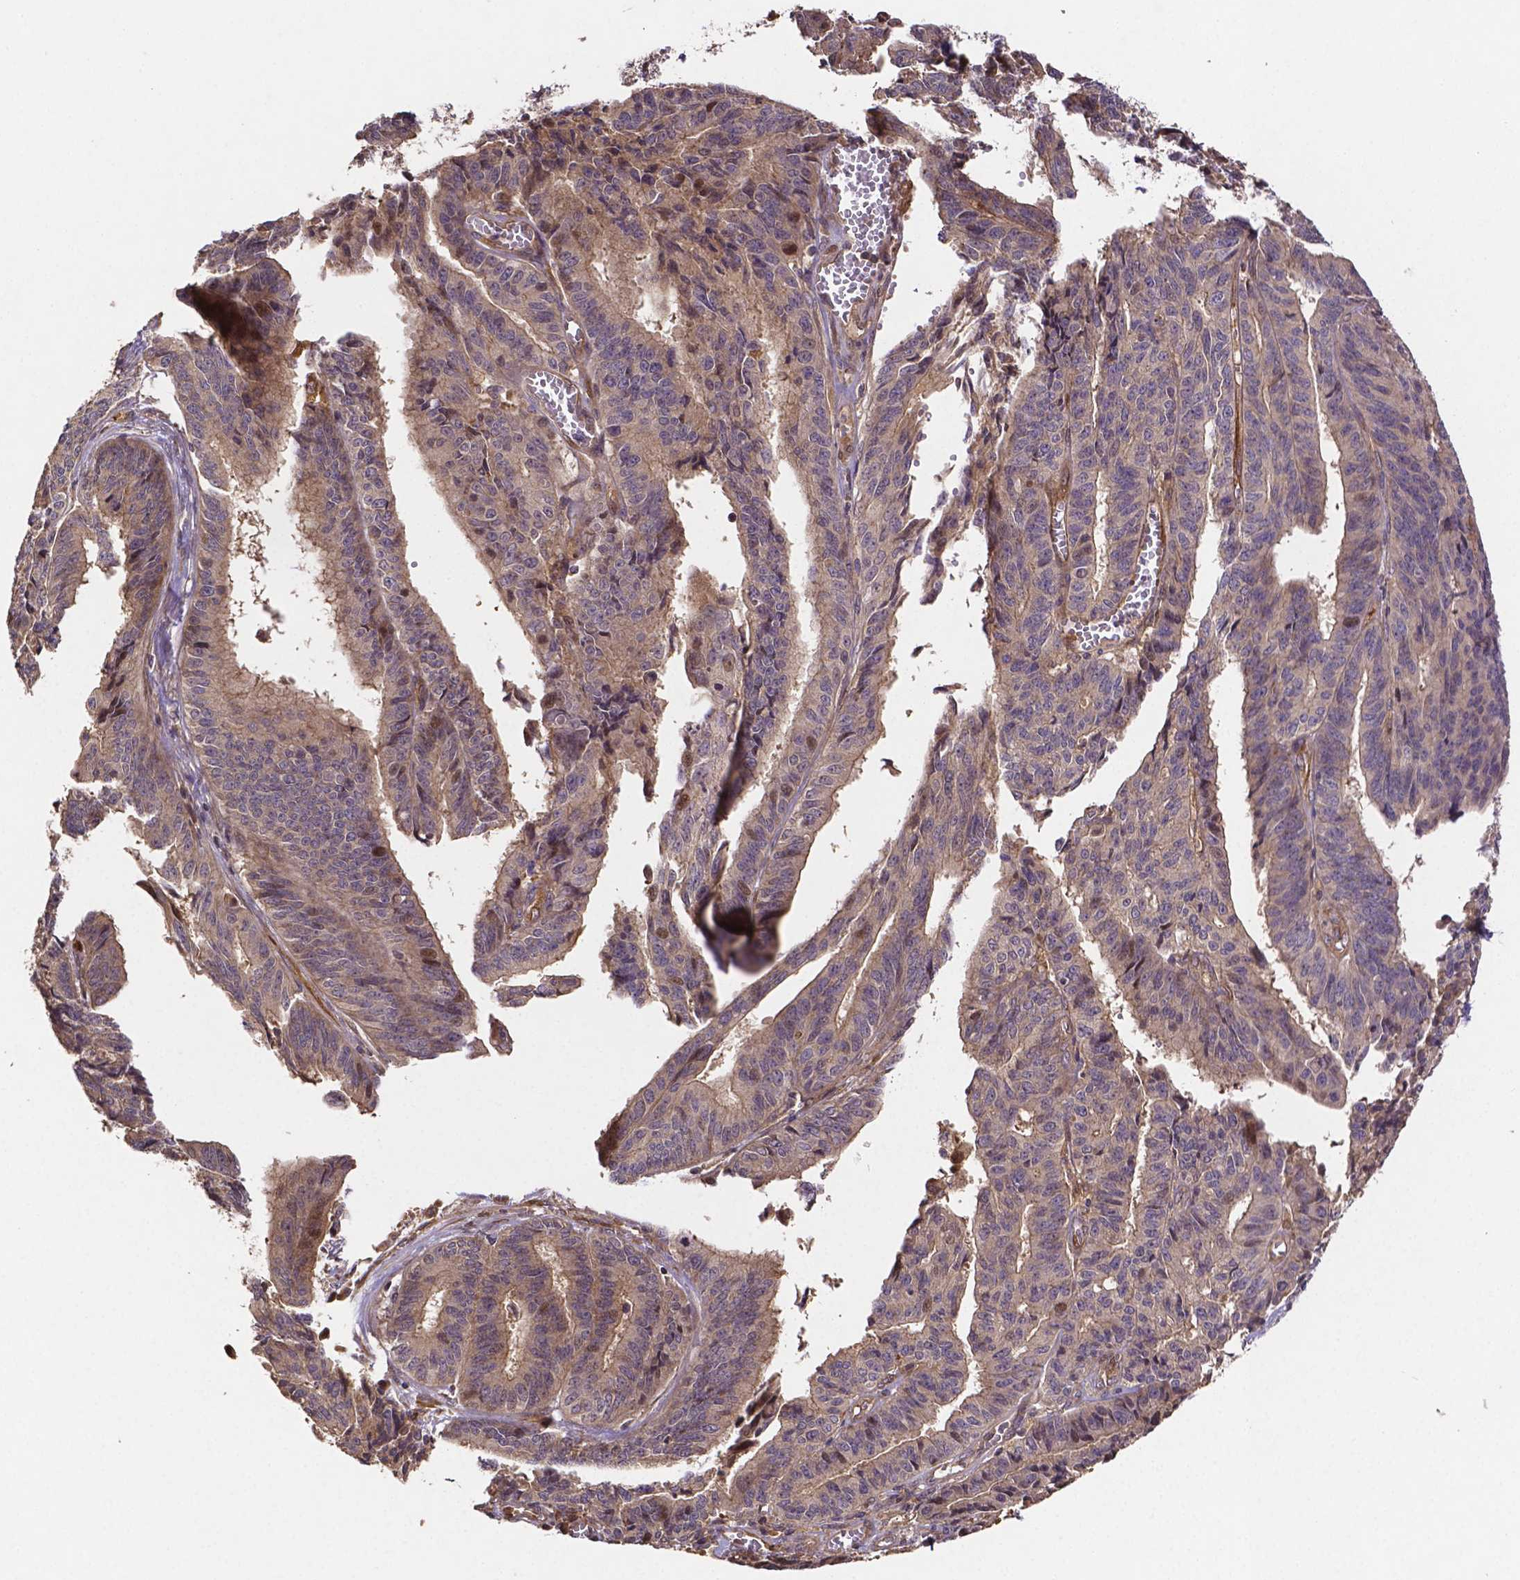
{"staining": {"intensity": "weak", "quantity": "25%-75%", "location": "cytoplasmic/membranous"}, "tissue": "endometrial cancer", "cell_type": "Tumor cells", "image_type": "cancer", "snomed": [{"axis": "morphology", "description": "Adenocarcinoma, NOS"}, {"axis": "topography", "description": "Endometrium"}], "caption": "Adenocarcinoma (endometrial) stained for a protein (brown) reveals weak cytoplasmic/membranous positive expression in about 25%-75% of tumor cells.", "gene": "RNF123", "patient": {"sex": "female", "age": 65}}